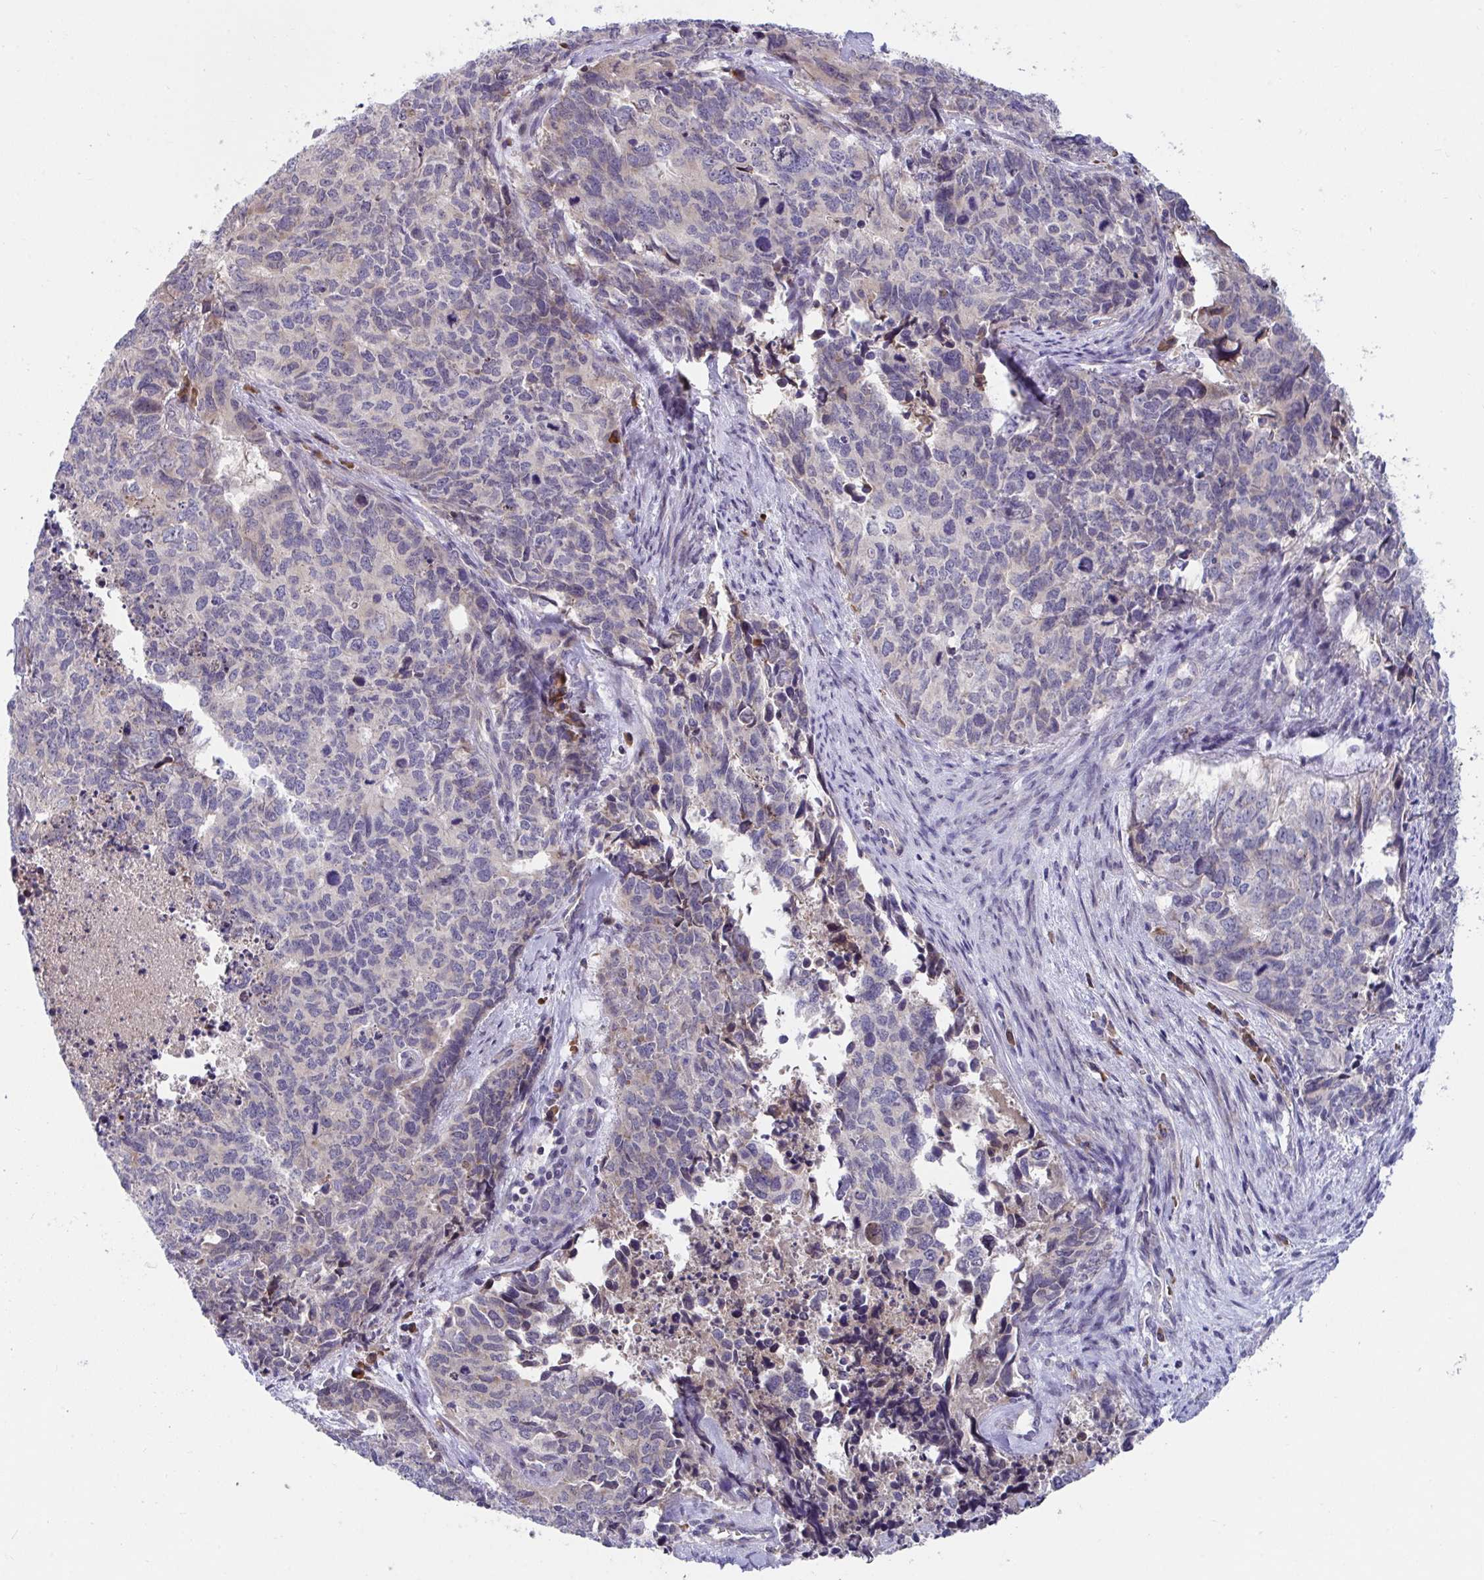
{"staining": {"intensity": "moderate", "quantity": "<25%", "location": "cytoplasmic/membranous"}, "tissue": "cervical cancer", "cell_type": "Tumor cells", "image_type": "cancer", "snomed": [{"axis": "morphology", "description": "Adenocarcinoma, NOS"}, {"axis": "topography", "description": "Cervix"}], "caption": "The micrograph displays staining of cervical cancer (adenocarcinoma), revealing moderate cytoplasmic/membranous protein expression (brown color) within tumor cells. (DAB (3,3'-diaminobenzidine) IHC with brightfield microscopy, high magnification).", "gene": "SUSD4", "patient": {"sex": "female", "age": 63}}